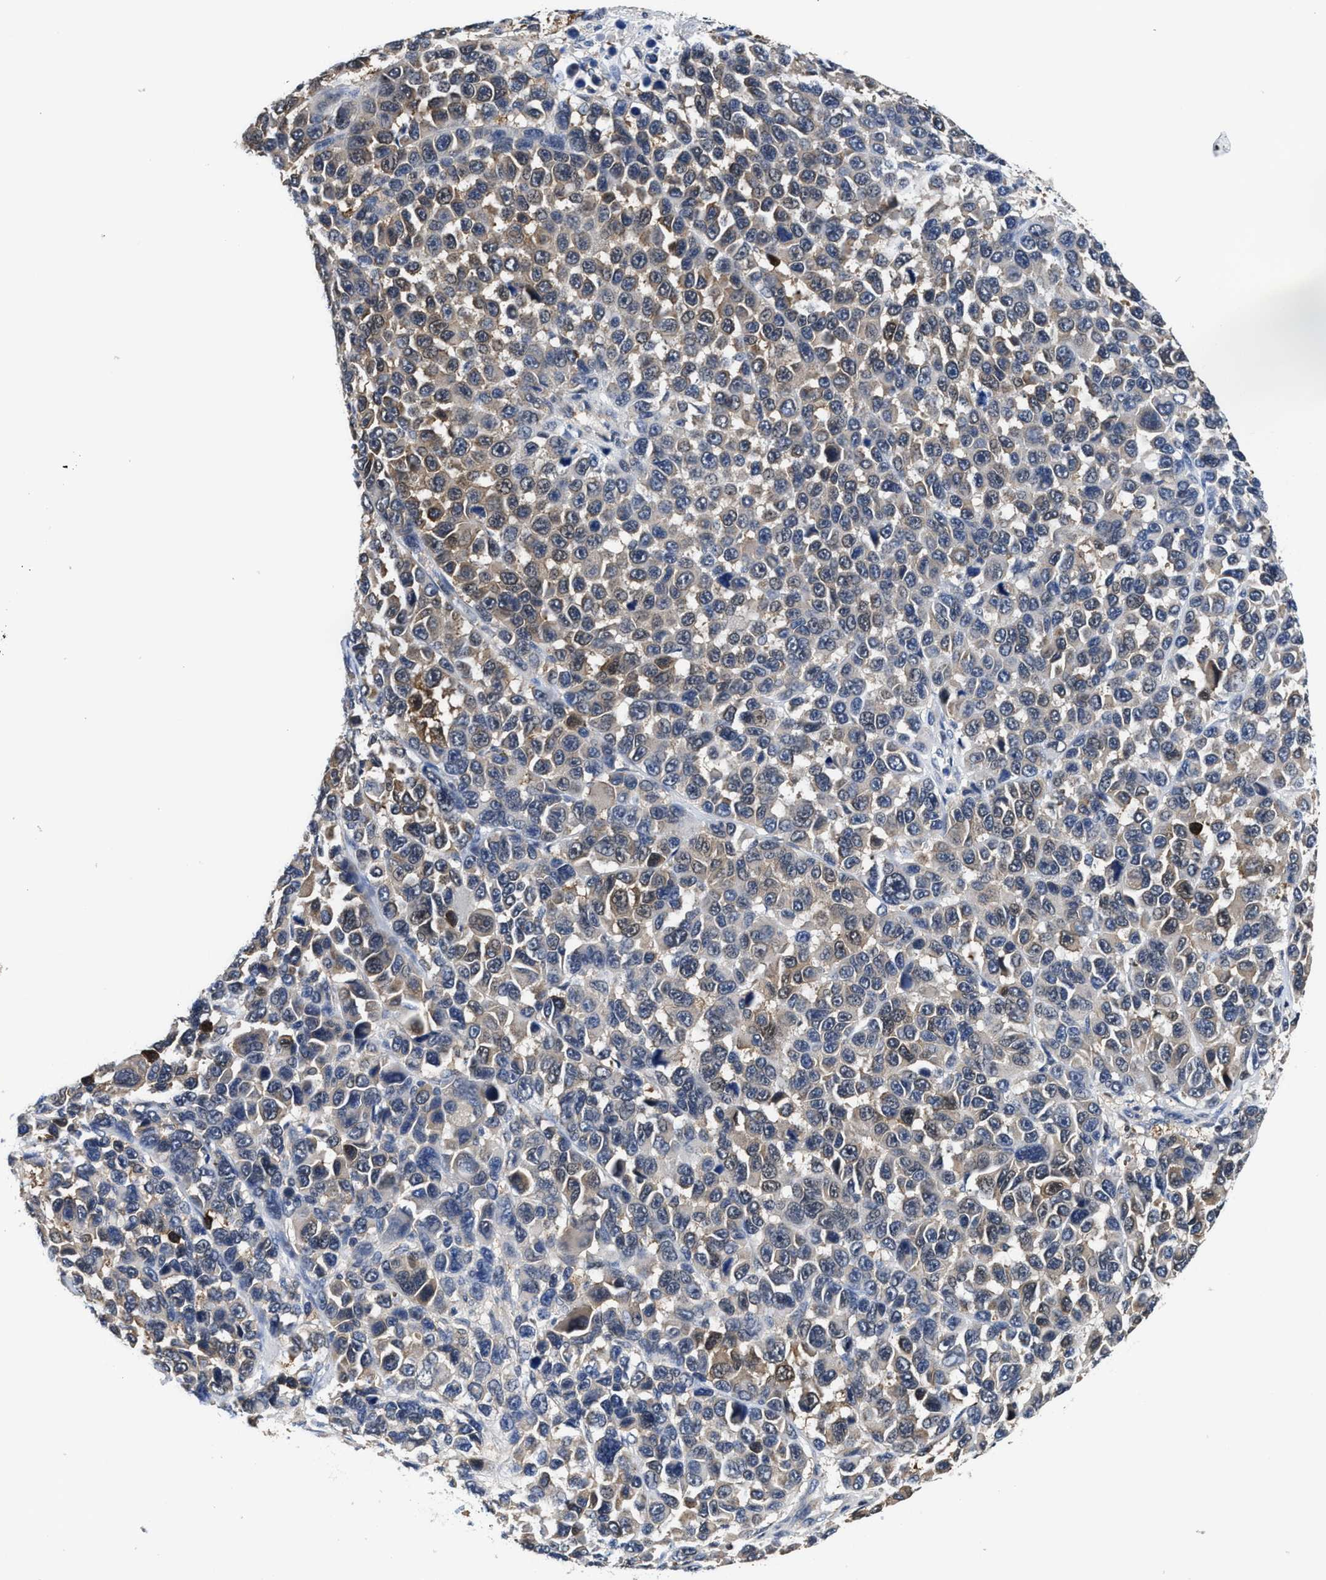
{"staining": {"intensity": "weak", "quantity": "25%-75%", "location": "cytoplasmic/membranous"}, "tissue": "melanoma", "cell_type": "Tumor cells", "image_type": "cancer", "snomed": [{"axis": "morphology", "description": "Malignant melanoma, NOS"}, {"axis": "topography", "description": "Skin"}], "caption": "Weak cytoplasmic/membranous staining is present in about 25%-75% of tumor cells in malignant melanoma.", "gene": "KIF12", "patient": {"sex": "male", "age": 53}}